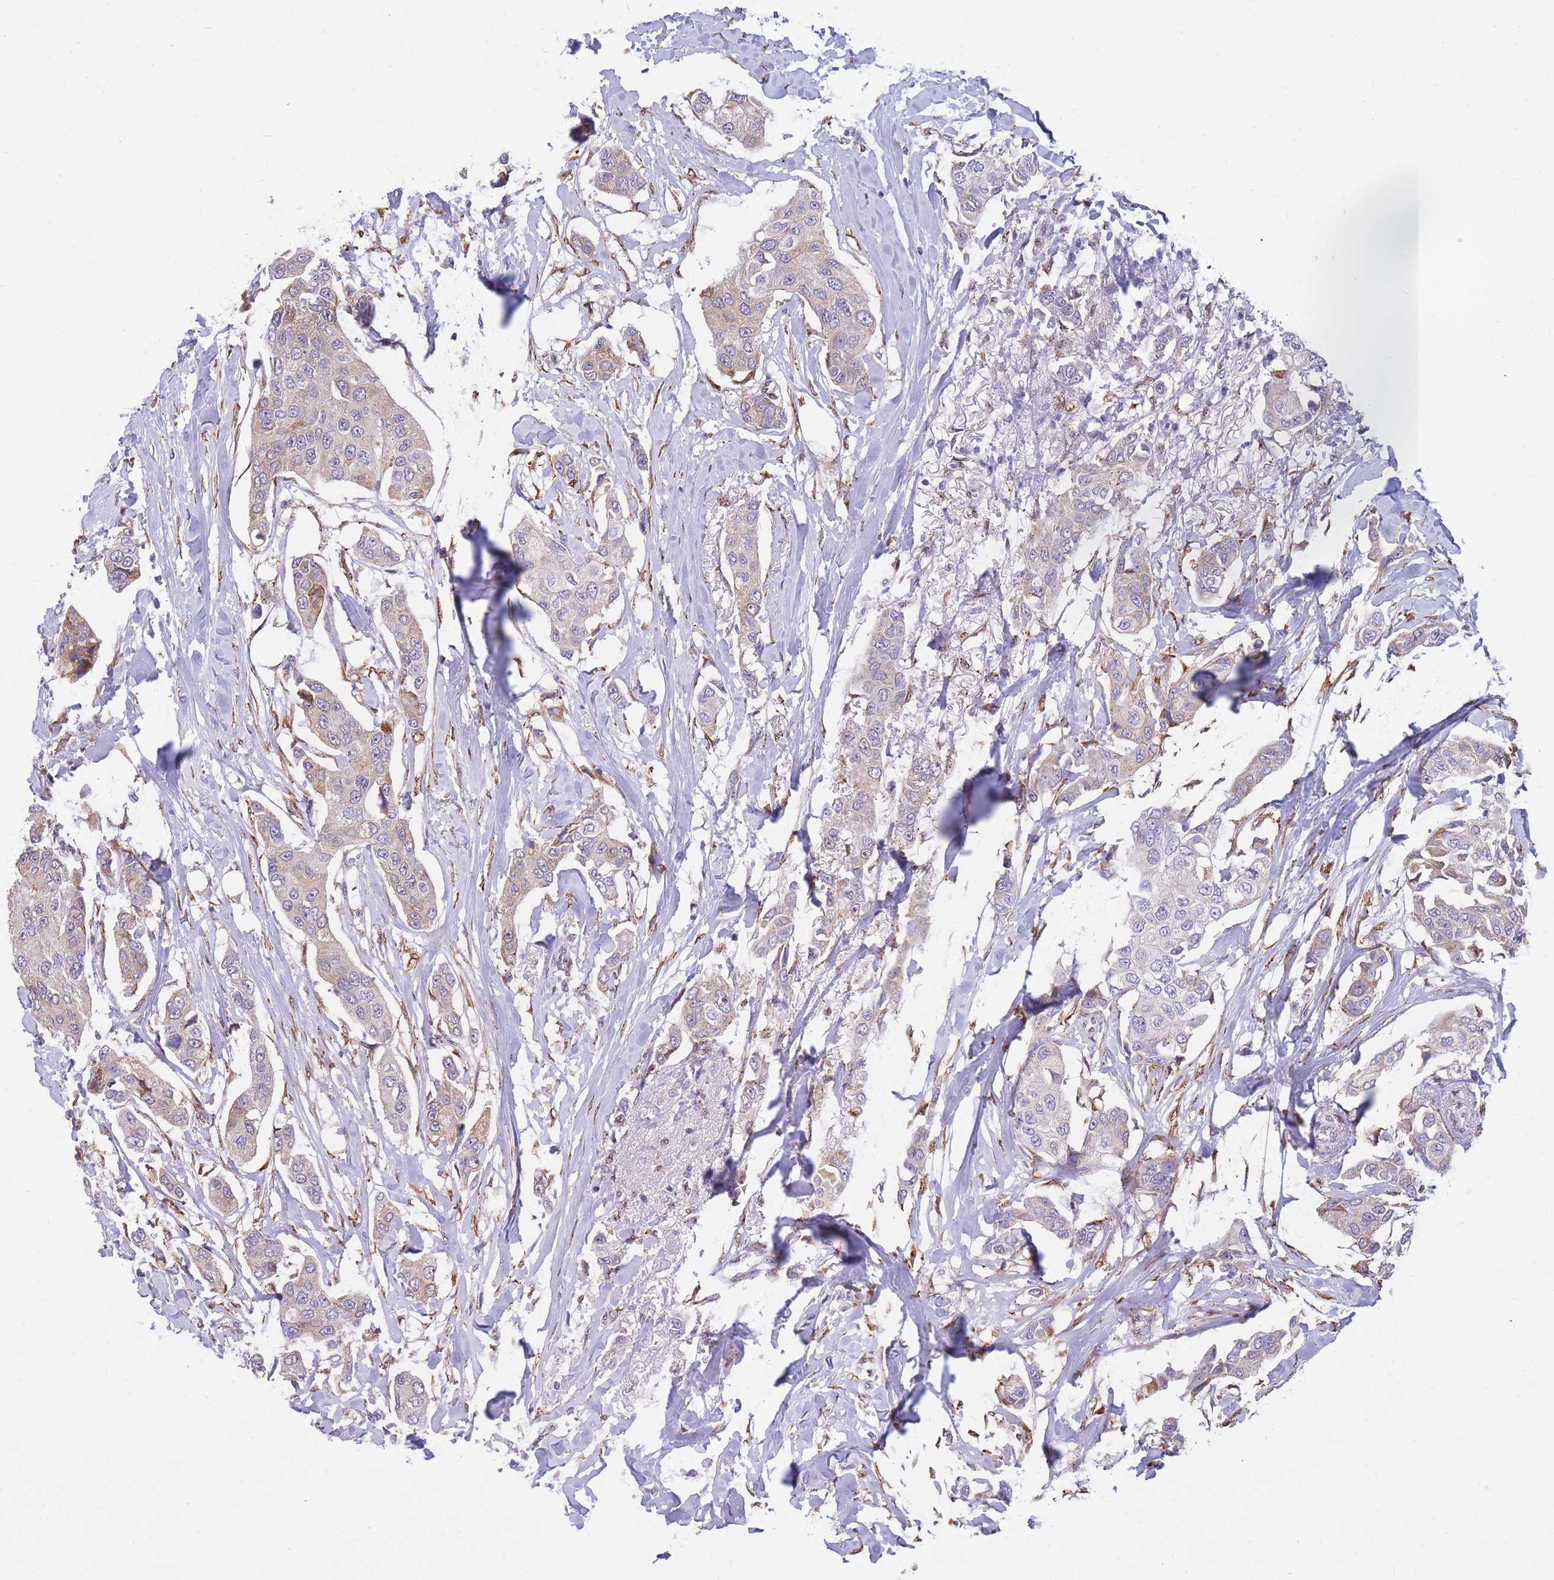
{"staining": {"intensity": "weak", "quantity": ">75%", "location": "cytoplasmic/membranous"}, "tissue": "breast cancer", "cell_type": "Tumor cells", "image_type": "cancer", "snomed": [{"axis": "morphology", "description": "Duct carcinoma"}, {"axis": "topography", "description": "Breast"}], "caption": "The micrograph reveals immunohistochemical staining of breast cancer. There is weak cytoplasmic/membranous staining is identified in approximately >75% of tumor cells. (Brightfield microscopy of DAB IHC at high magnification).", "gene": "FAM153A", "patient": {"sex": "female", "age": 80}}